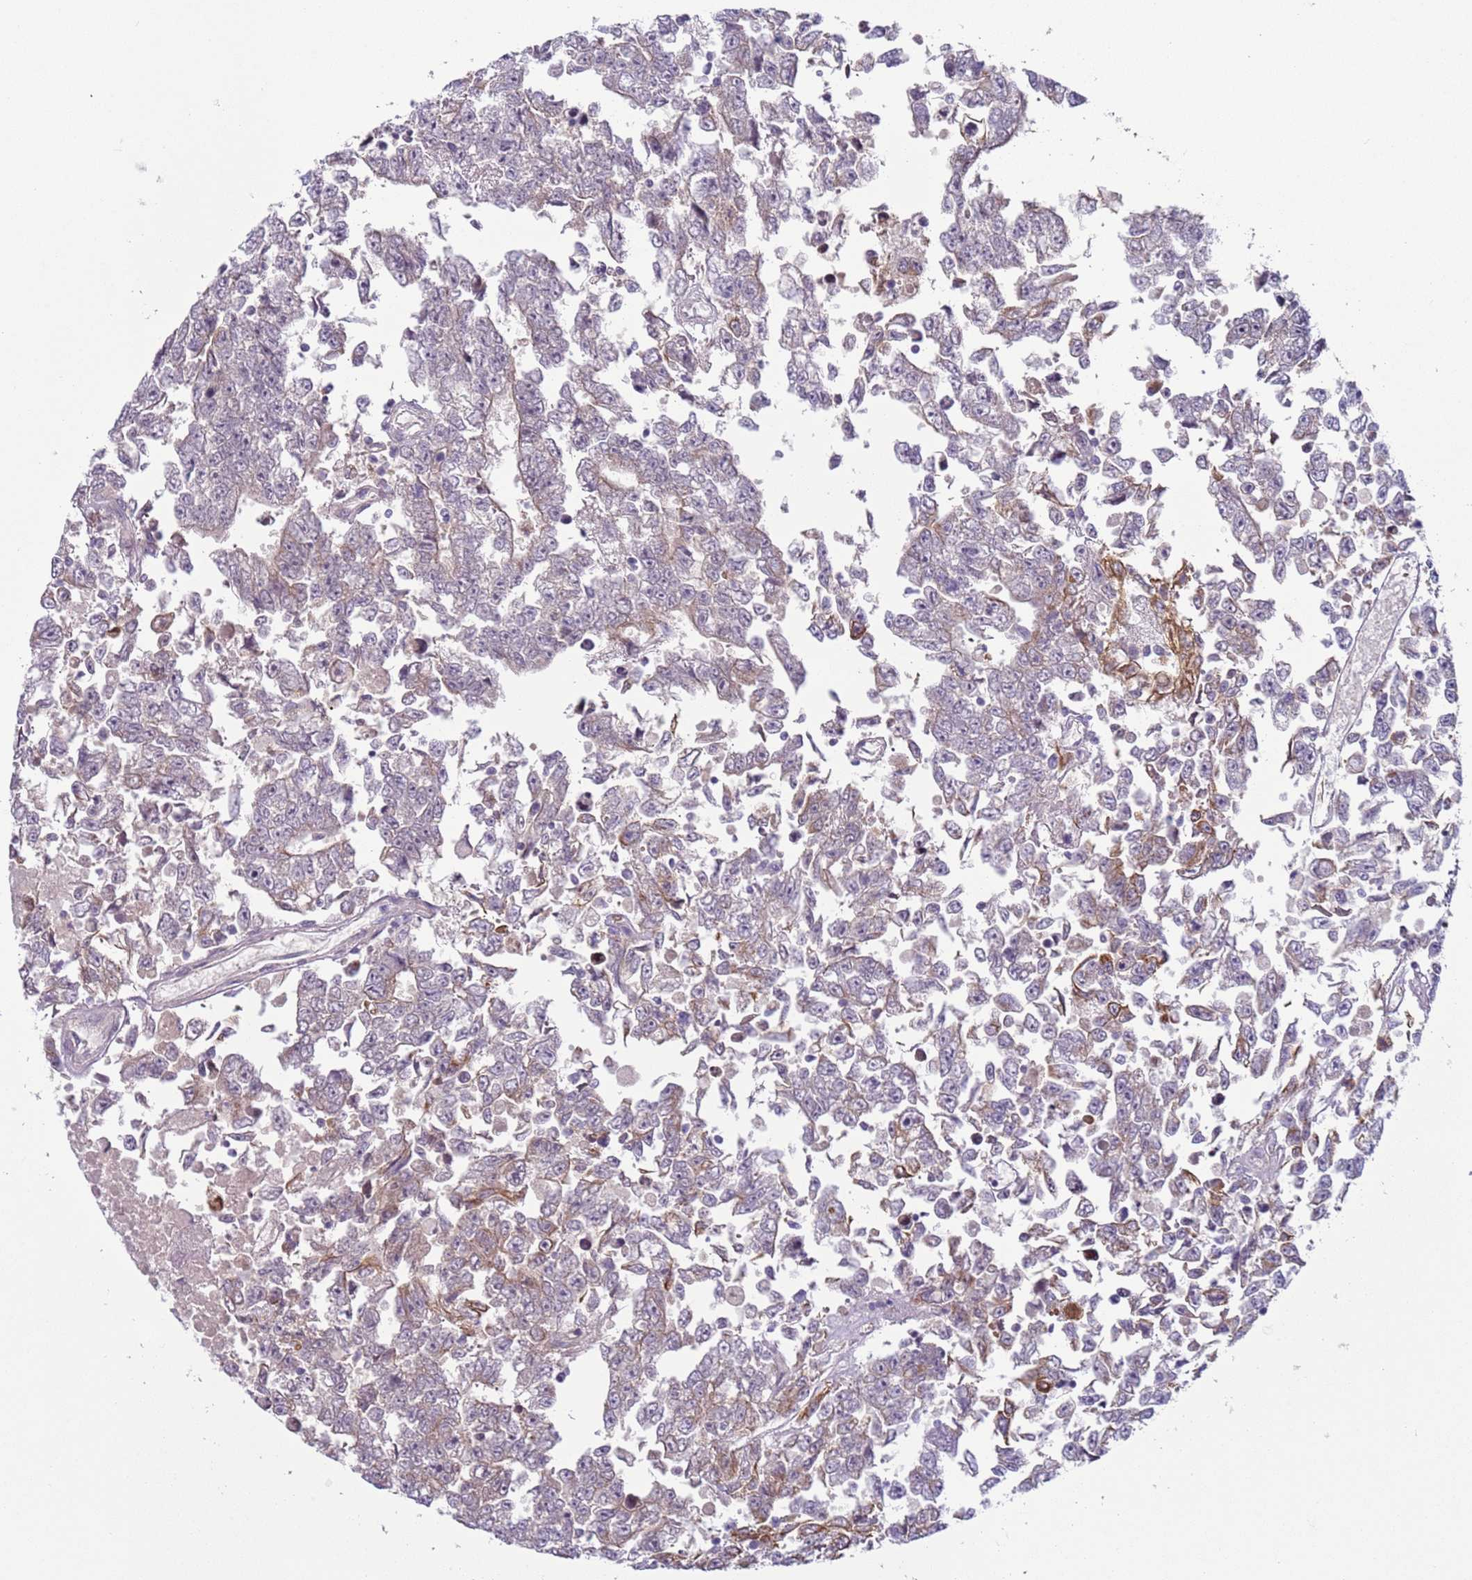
{"staining": {"intensity": "negative", "quantity": "none", "location": "none"}, "tissue": "testis cancer", "cell_type": "Tumor cells", "image_type": "cancer", "snomed": [{"axis": "morphology", "description": "Carcinoma, Embryonal, NOS"}, {"axis": "topography", "description": "Testis"}], "caption": "Immunohistochemistry (IHC) of human testis cancer (embryonal carcinoma) exhibits no positivity in tumor cells.", "gene": "NPAP1", "patient": {"sex": "male", "age": 25}}